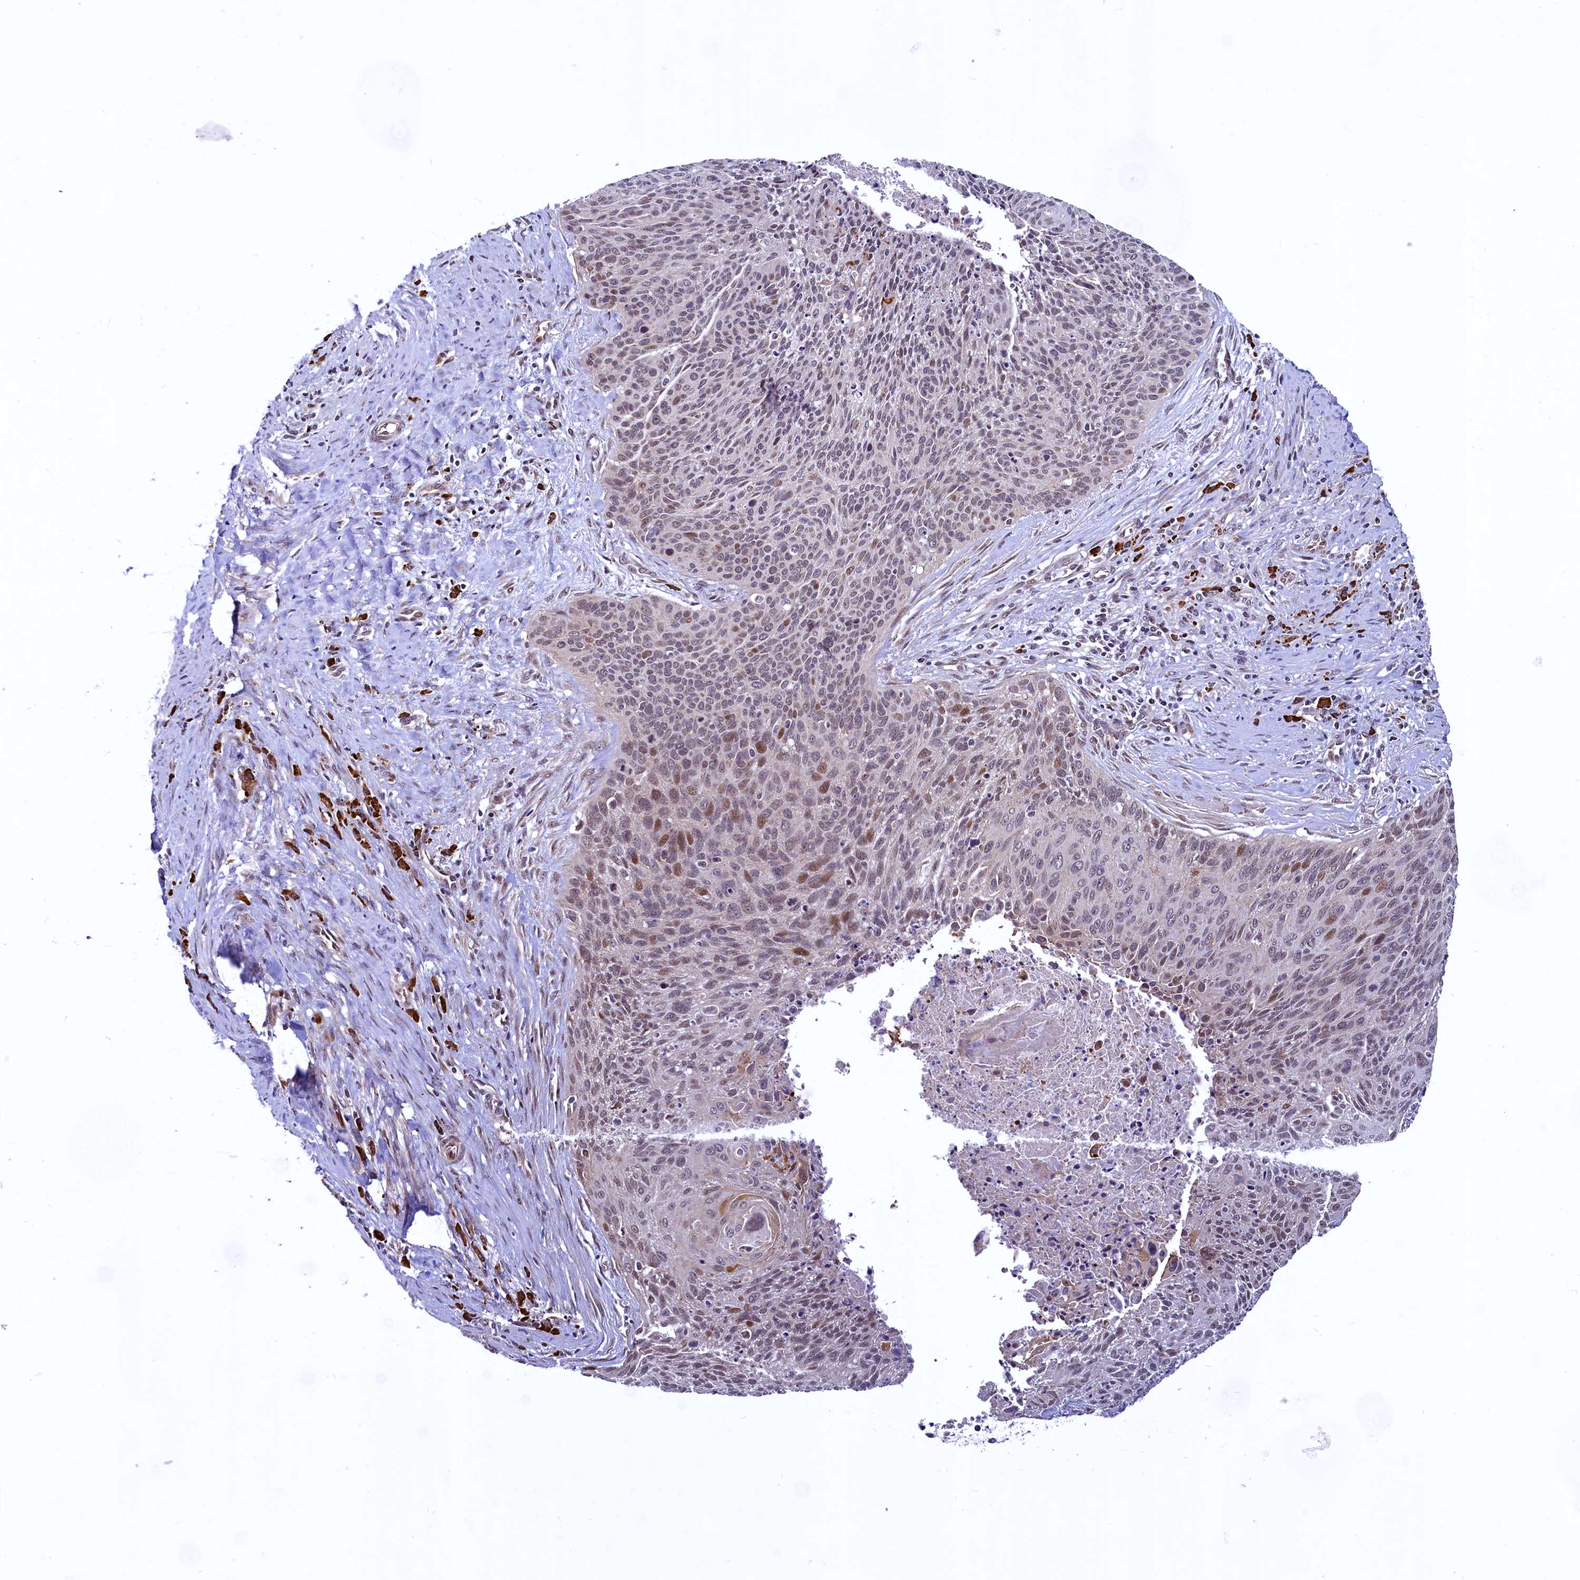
{"staining": {"intensity": "moderate", "quantity": "<25%", "location": "cytoplasmic/membranous,nuclear"}, "tissue": "cervical cancer", "cell_type": "Tumor cells", "image_type": "cancer", "snomed": [{"axis": "morphology", "description": "Squamous cell carcinoma, NOS"}, {"axis": "topography", "description": "Cervix"}], "caption": "Squamous cell carcinoma (cervical) stained for a protein (brown) exhibits moderate cytoplasmic/membranous and nuclear positive positivity in about <25% of tumor cells.", "gene": "RBFA", "patient": {"sex": "female", "age": 55}}